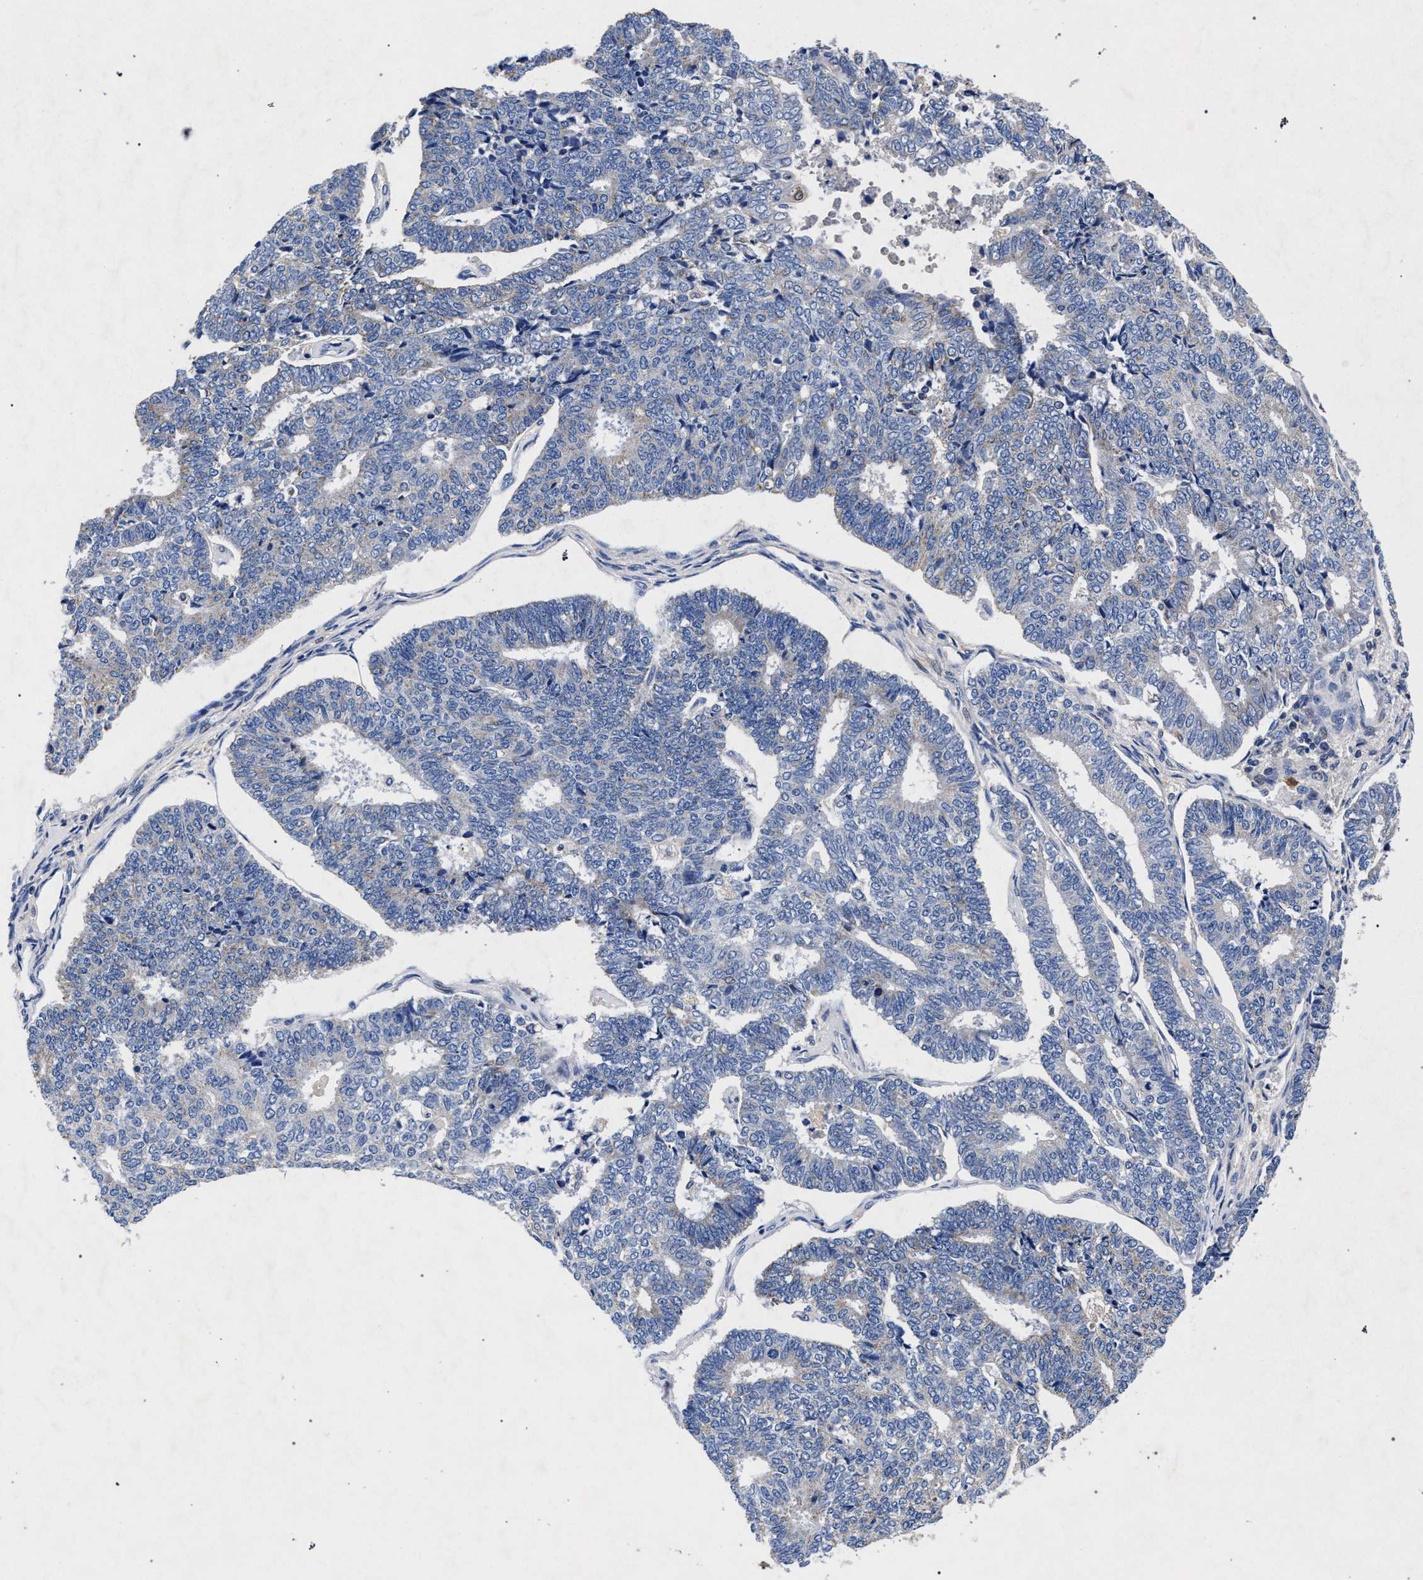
{"staining": {"intensity": "negative", "quantity": "none", "location": "none"}, "tissue": "endometrial cancer", "cell_type": "Tumor cells", "image_type": "cancer", "snomed": [{"axis": "morphology", "description": "Adenocarcinoma, NOS"}, {"axis": "topography", "description": "Endometrium"}], "caption": "Adenocarcinoma (endometrial) was stained to show a protein in brown. There is no significant positivity in tumor cells. (Brightfield microscopy of DAB immunohistochemistry (IHC) at high magnification).", "gene": "HSD17B14", "patient": {"sex": "female", "age": 70}}